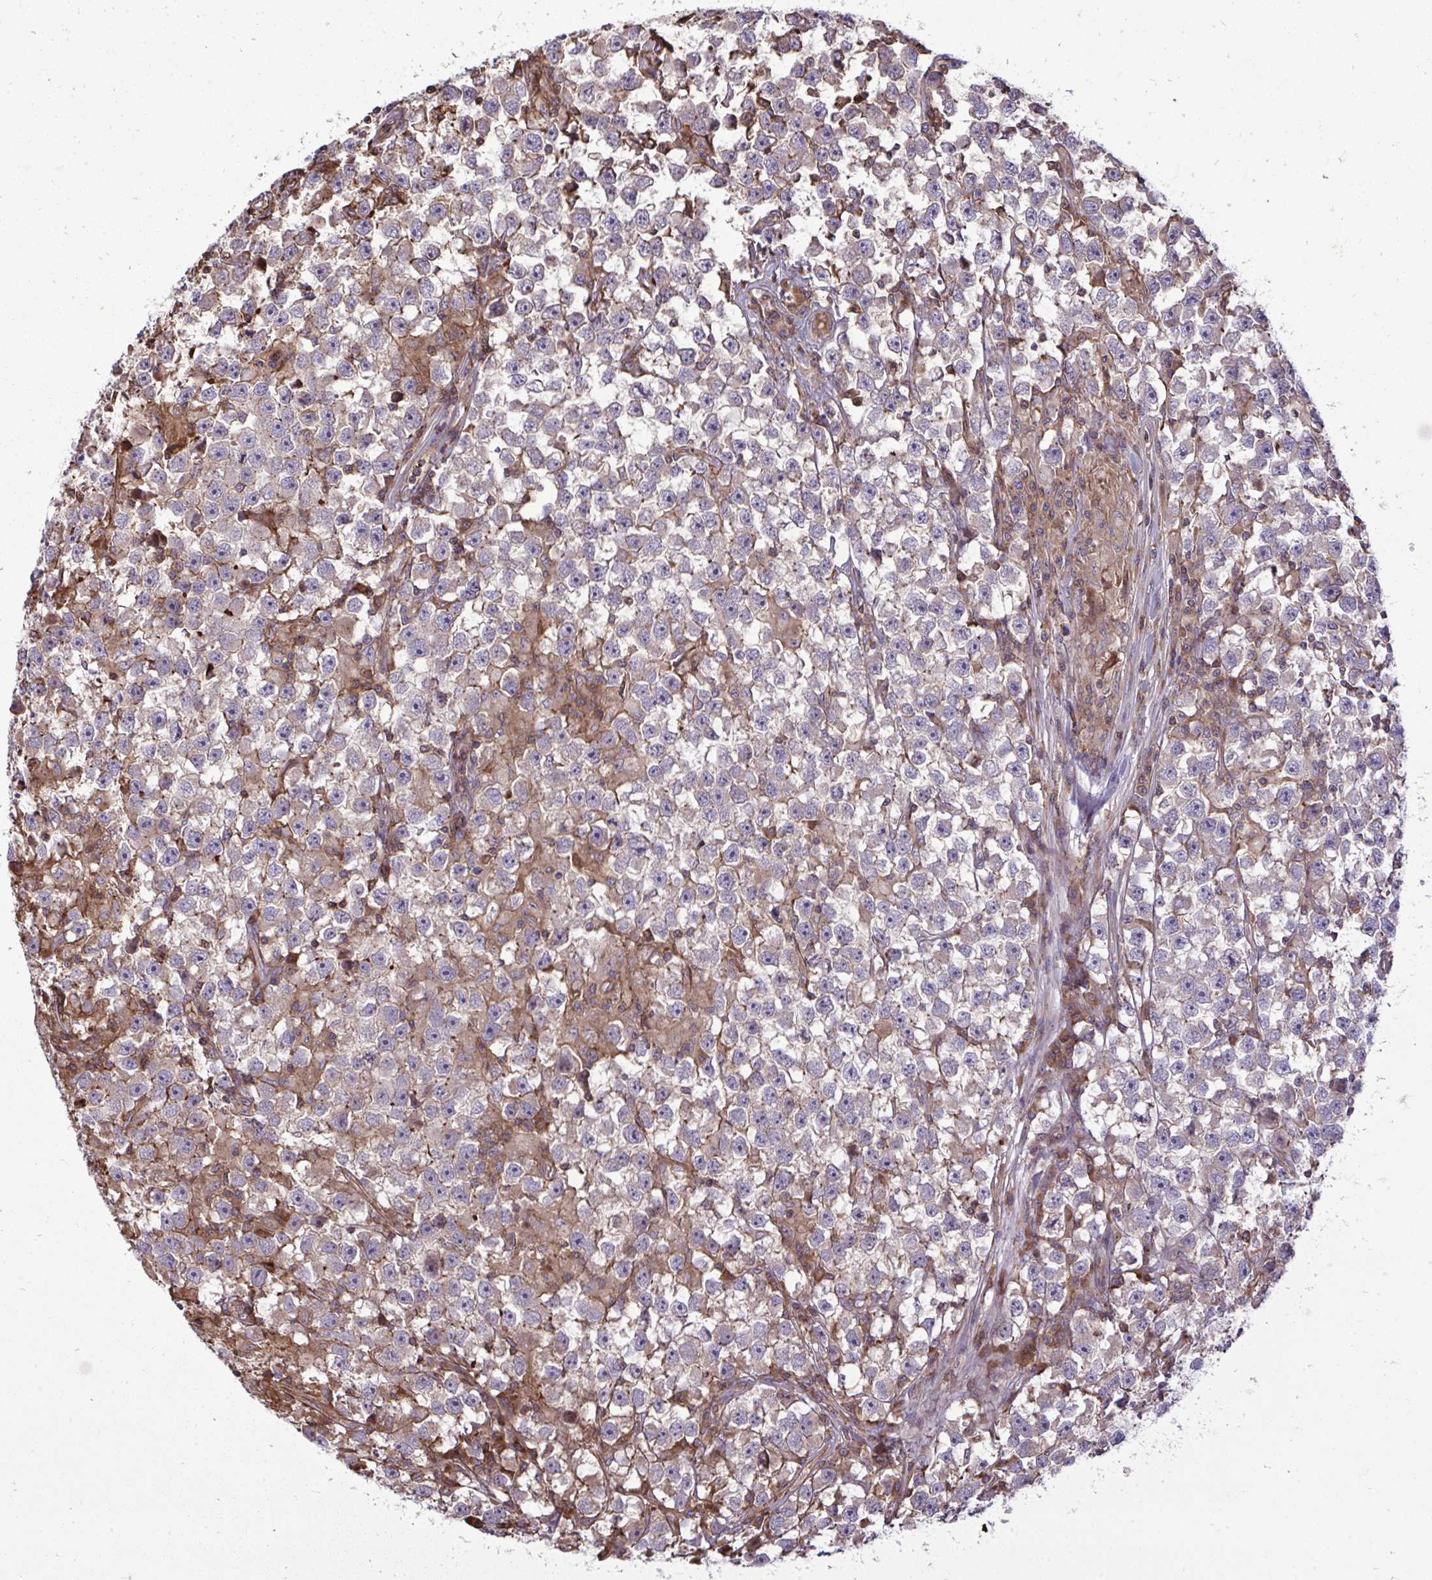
{"staining": {"intensity": "negative", "quantity": "none", "location": "none"}, "tissue": "testis cancer", "cell_type": "Tumor cells", "image_type": "cancer", "snomed": [{"axis": "morphology", "description": "Seminoma, NOS"}, {"axis": "topography", "description": "Testis"}], "caption": "An immunohistochemistry photomicrograph of testis cancer is shown. There is no staining in tumor cells of testis cancer.", "gene": "ZSCAN9", "patient": {"sex": "male", "age": 33}}